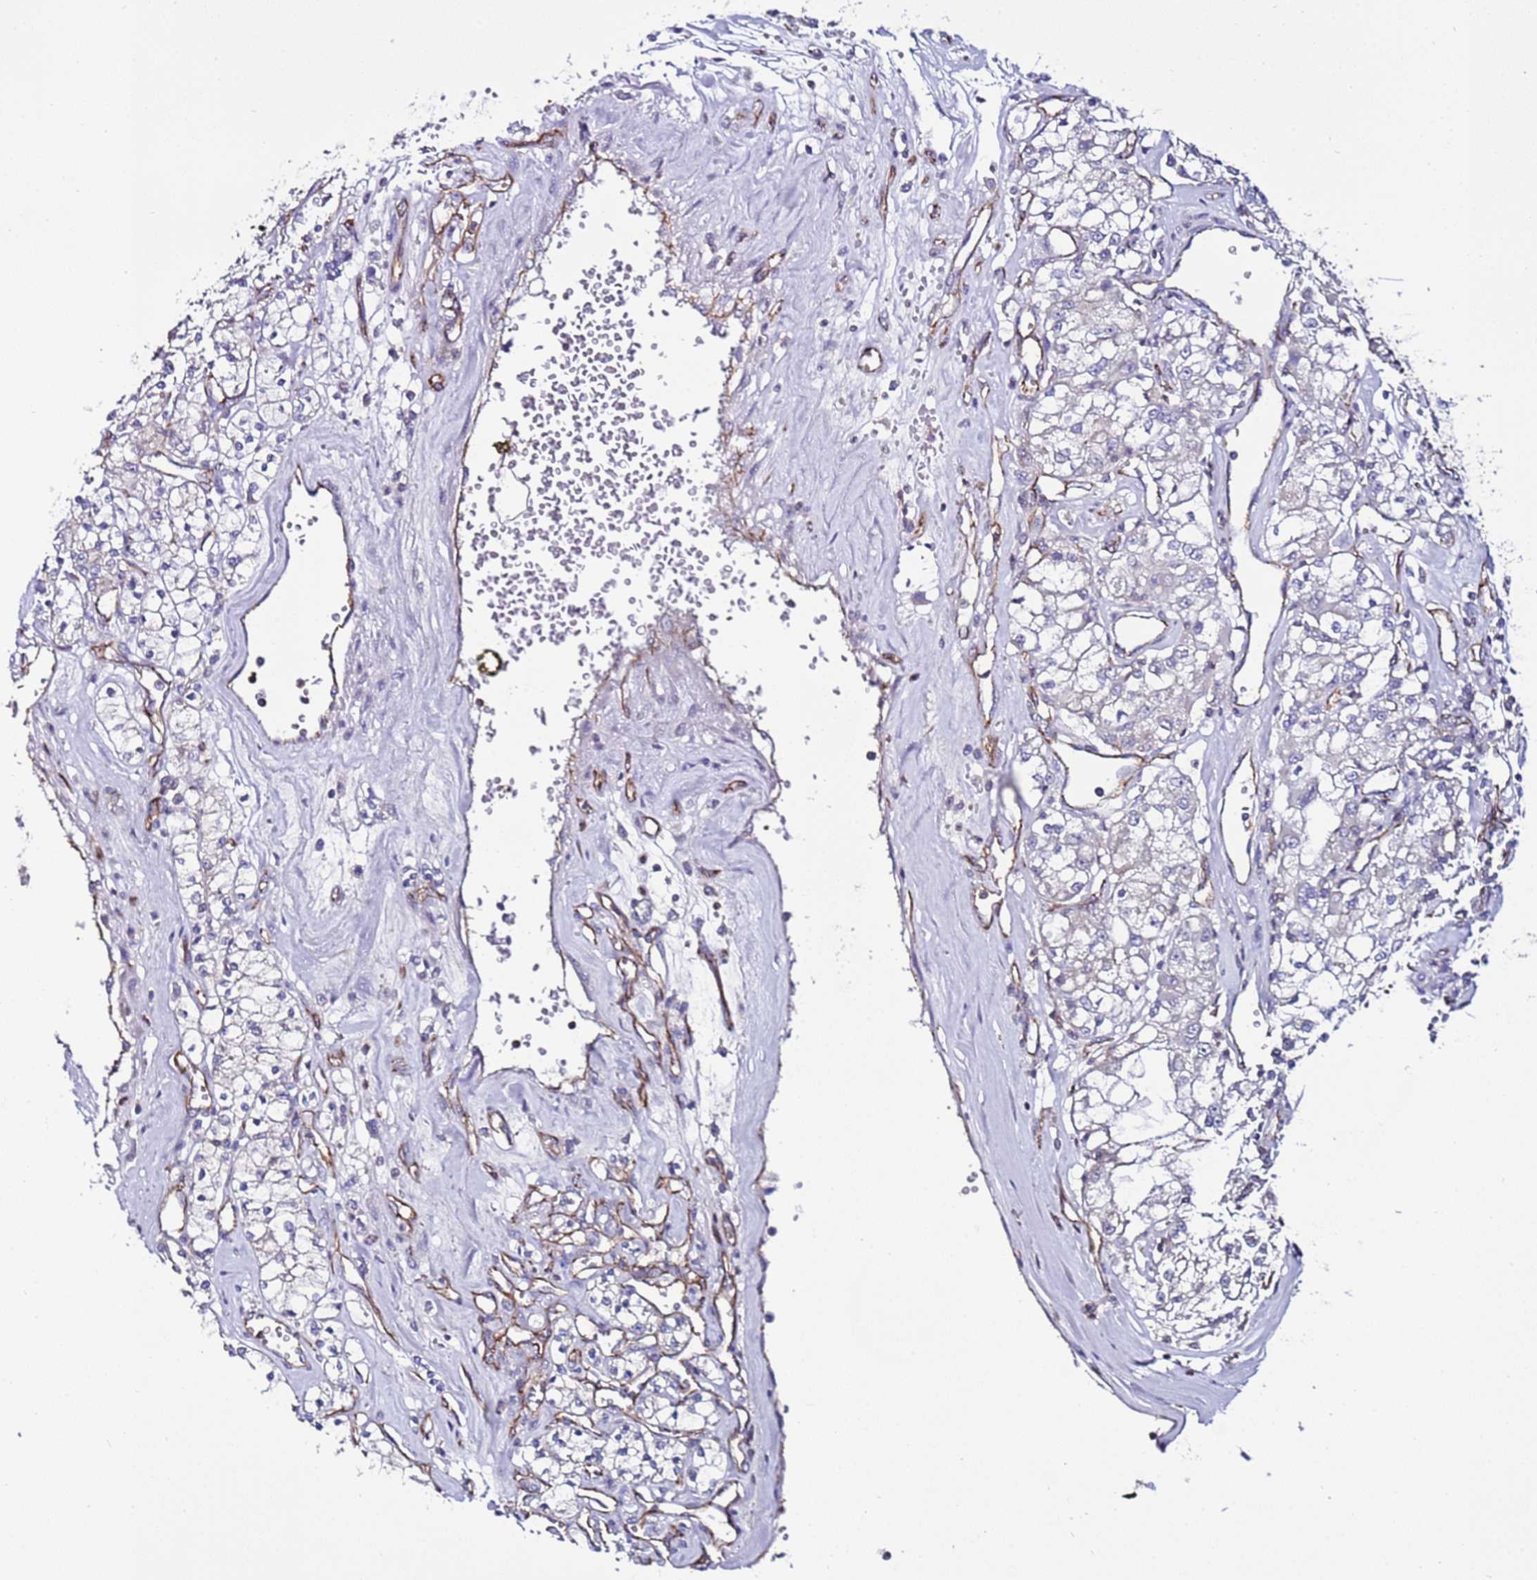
{"staining": {"intensity": "negative", "quantity": "none", "location": "none"}, "tissue": "renal cancer", "cell_type": "Tumor cells", "image_type": "cancer", "snomed": [{"axis": "morphology", "description": "Adenocarcinoma, NOS"}, {"axis": "topography", "description": "Kidney"}], "caption": "IHC of renal cancer (adenocarcinoma) exhibits no expression in tumor cells.", "gene": "TENM3", "patient": {"sex": "female", "age": 59}}